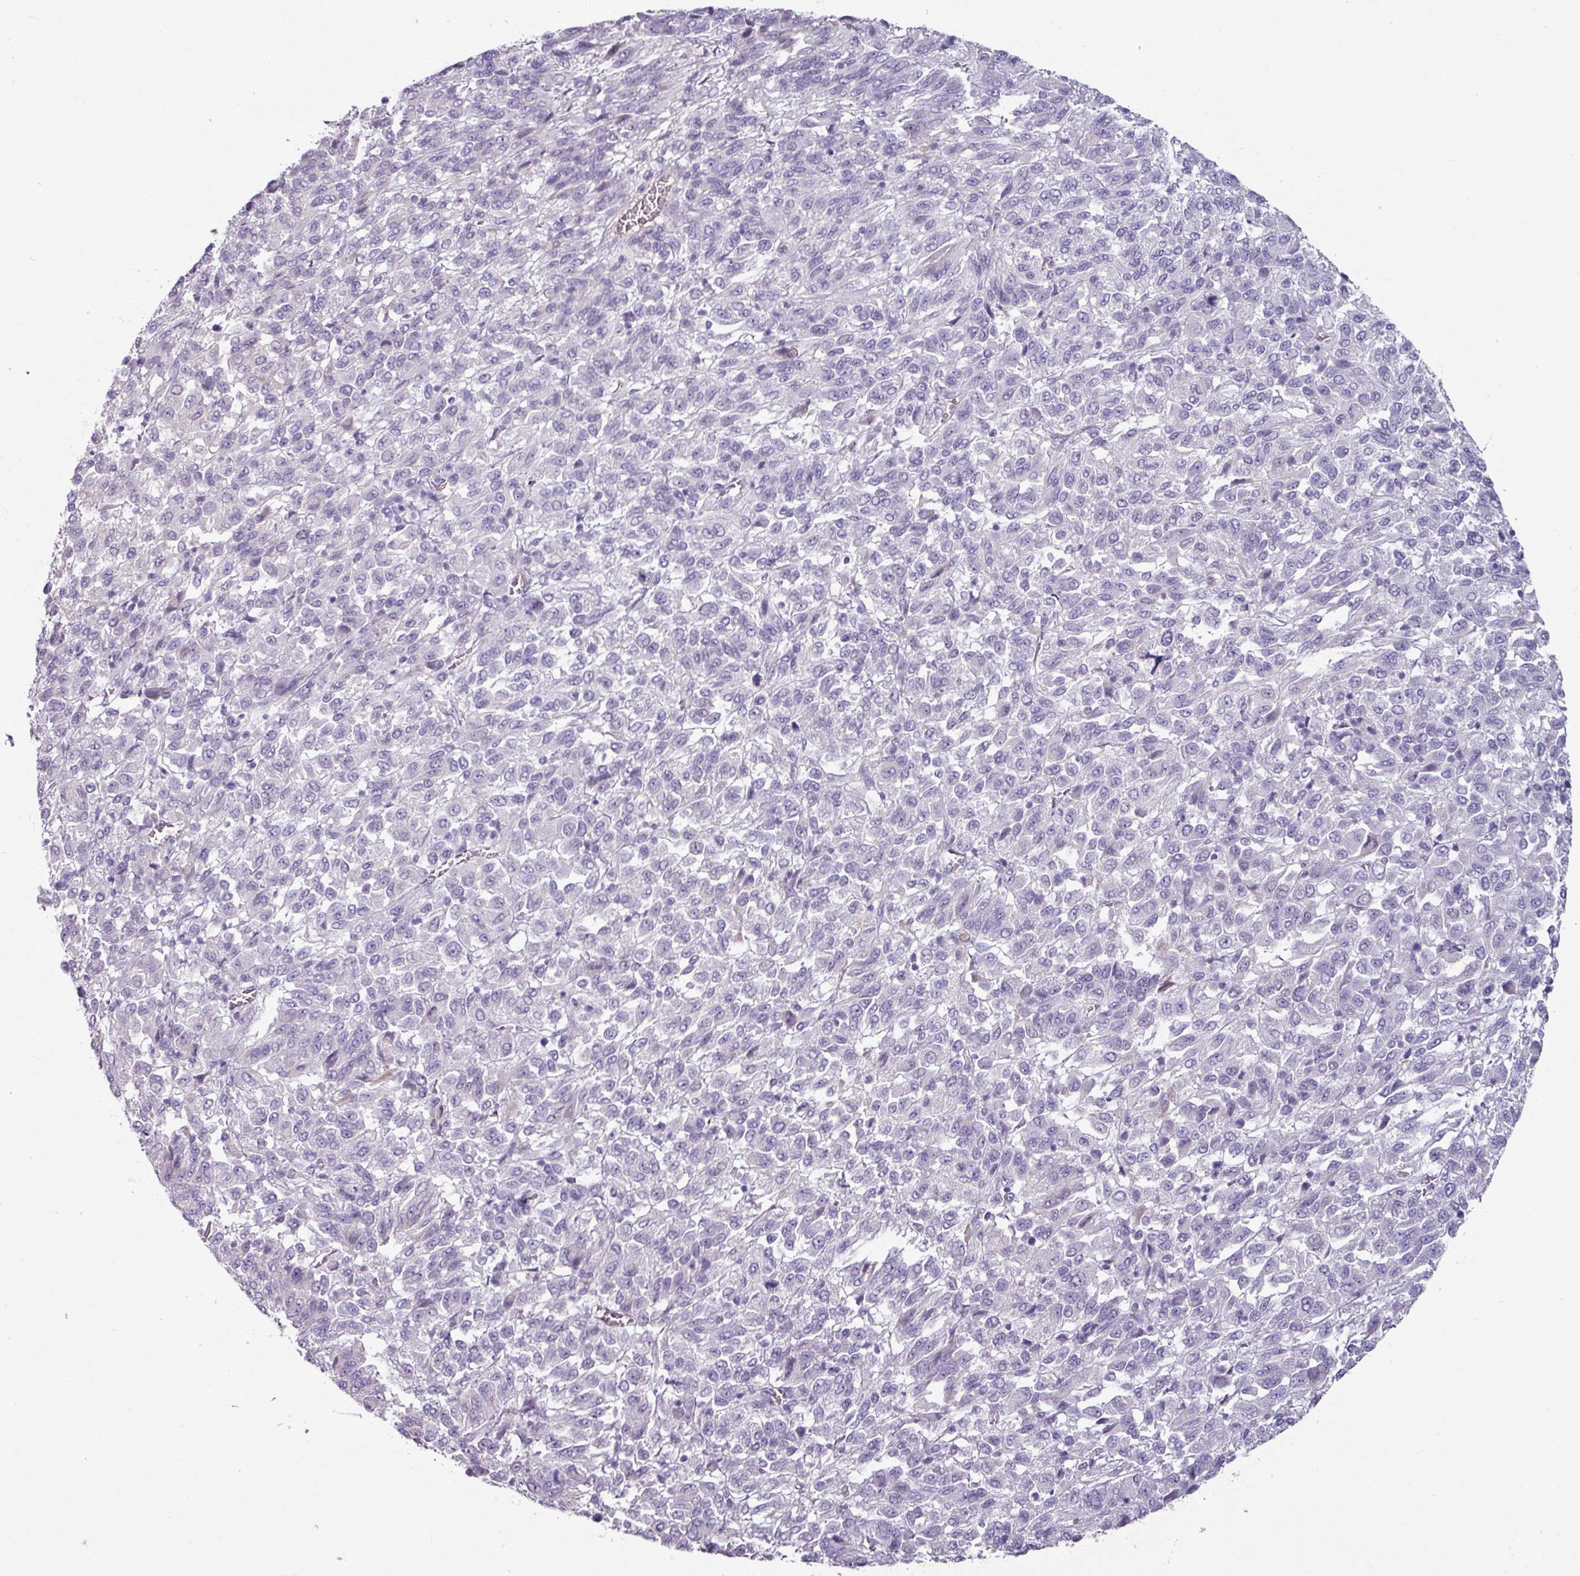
{"staining": {"intensity": "negative", "quantity": "none", "location": "none"}, "tissue": "melanoma", "cell_type": "Tumor cells", "image_type": "cancer", "snomed": [{"axis": "morphology", "description": "Malignant melanoma, Metastatic site"}, {"axis": "topography", "description": "Lung"}], "caption": "A high-resolution histopathology image shows IHC staining of melanoma, which demonstrates no significant staining in tumor cells. (Brightfield microscopy of DAB (3,3'-diaminobenzidine) immunohistochemistry at high magnification).", "gene": "CLCA1", "patient": {"sex": "male", "age": 64}}